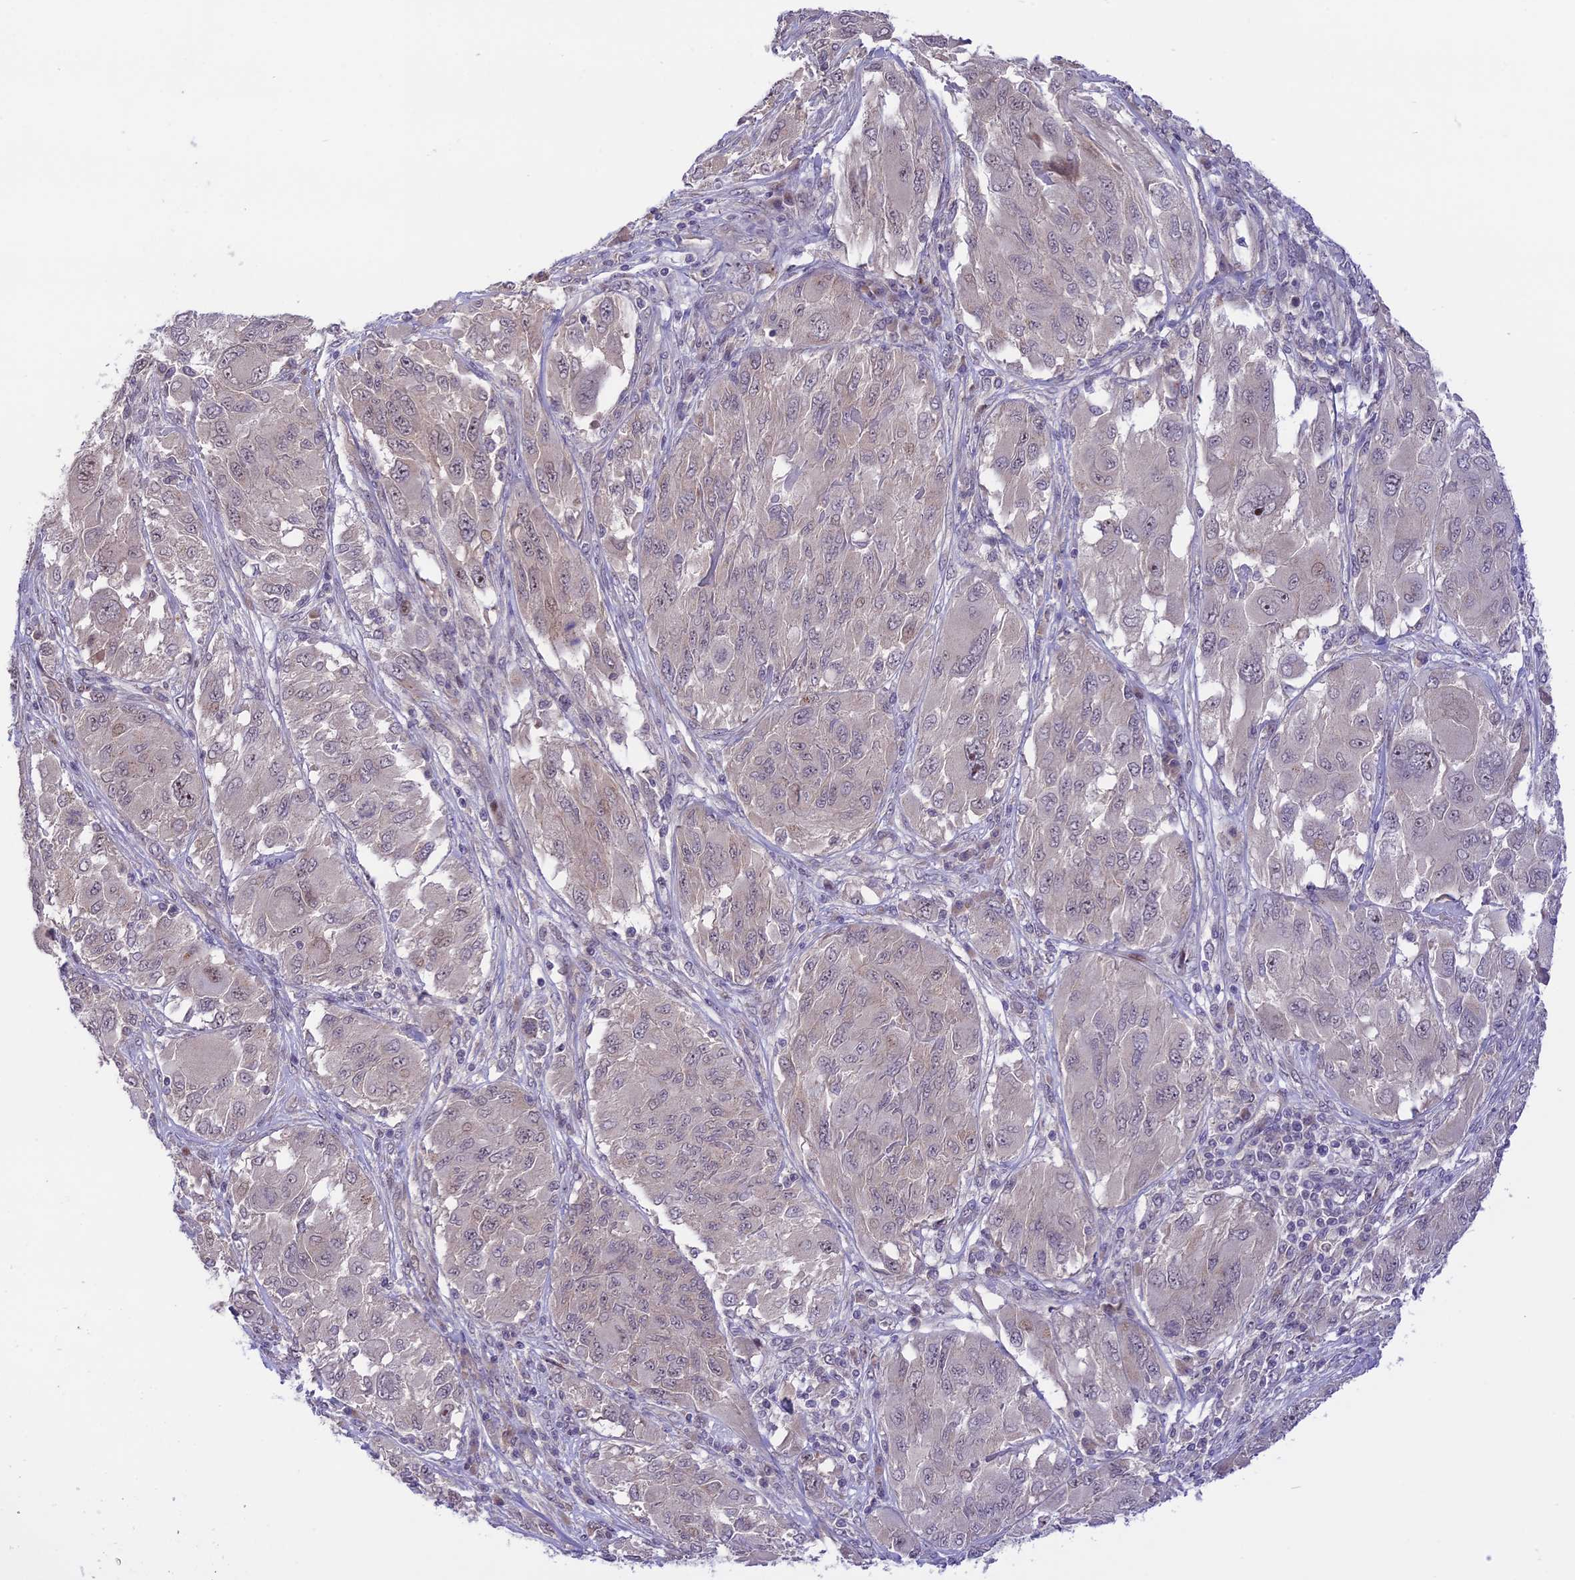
{"staining": {"intensity": "negative", "quantity": "none", "location": "none"}, "tissue": "melanoma", "cell_type": "Tumor cells", "image_type": "cancer", "snomed": [{"axis": "morphology", "description": "Malignant melanoma, NOS"}, {"axis": "topography", "description": "Skin"}], "caption": "This photomicrograph is of melanoma stained with immunohistochemistry (IHC) to label a protein in brown with the nuclei are counter-stained blue. There is no expression in tumor cells.", "gene": "ZNF837", "patient": {"sex": "female", "age": 91}}